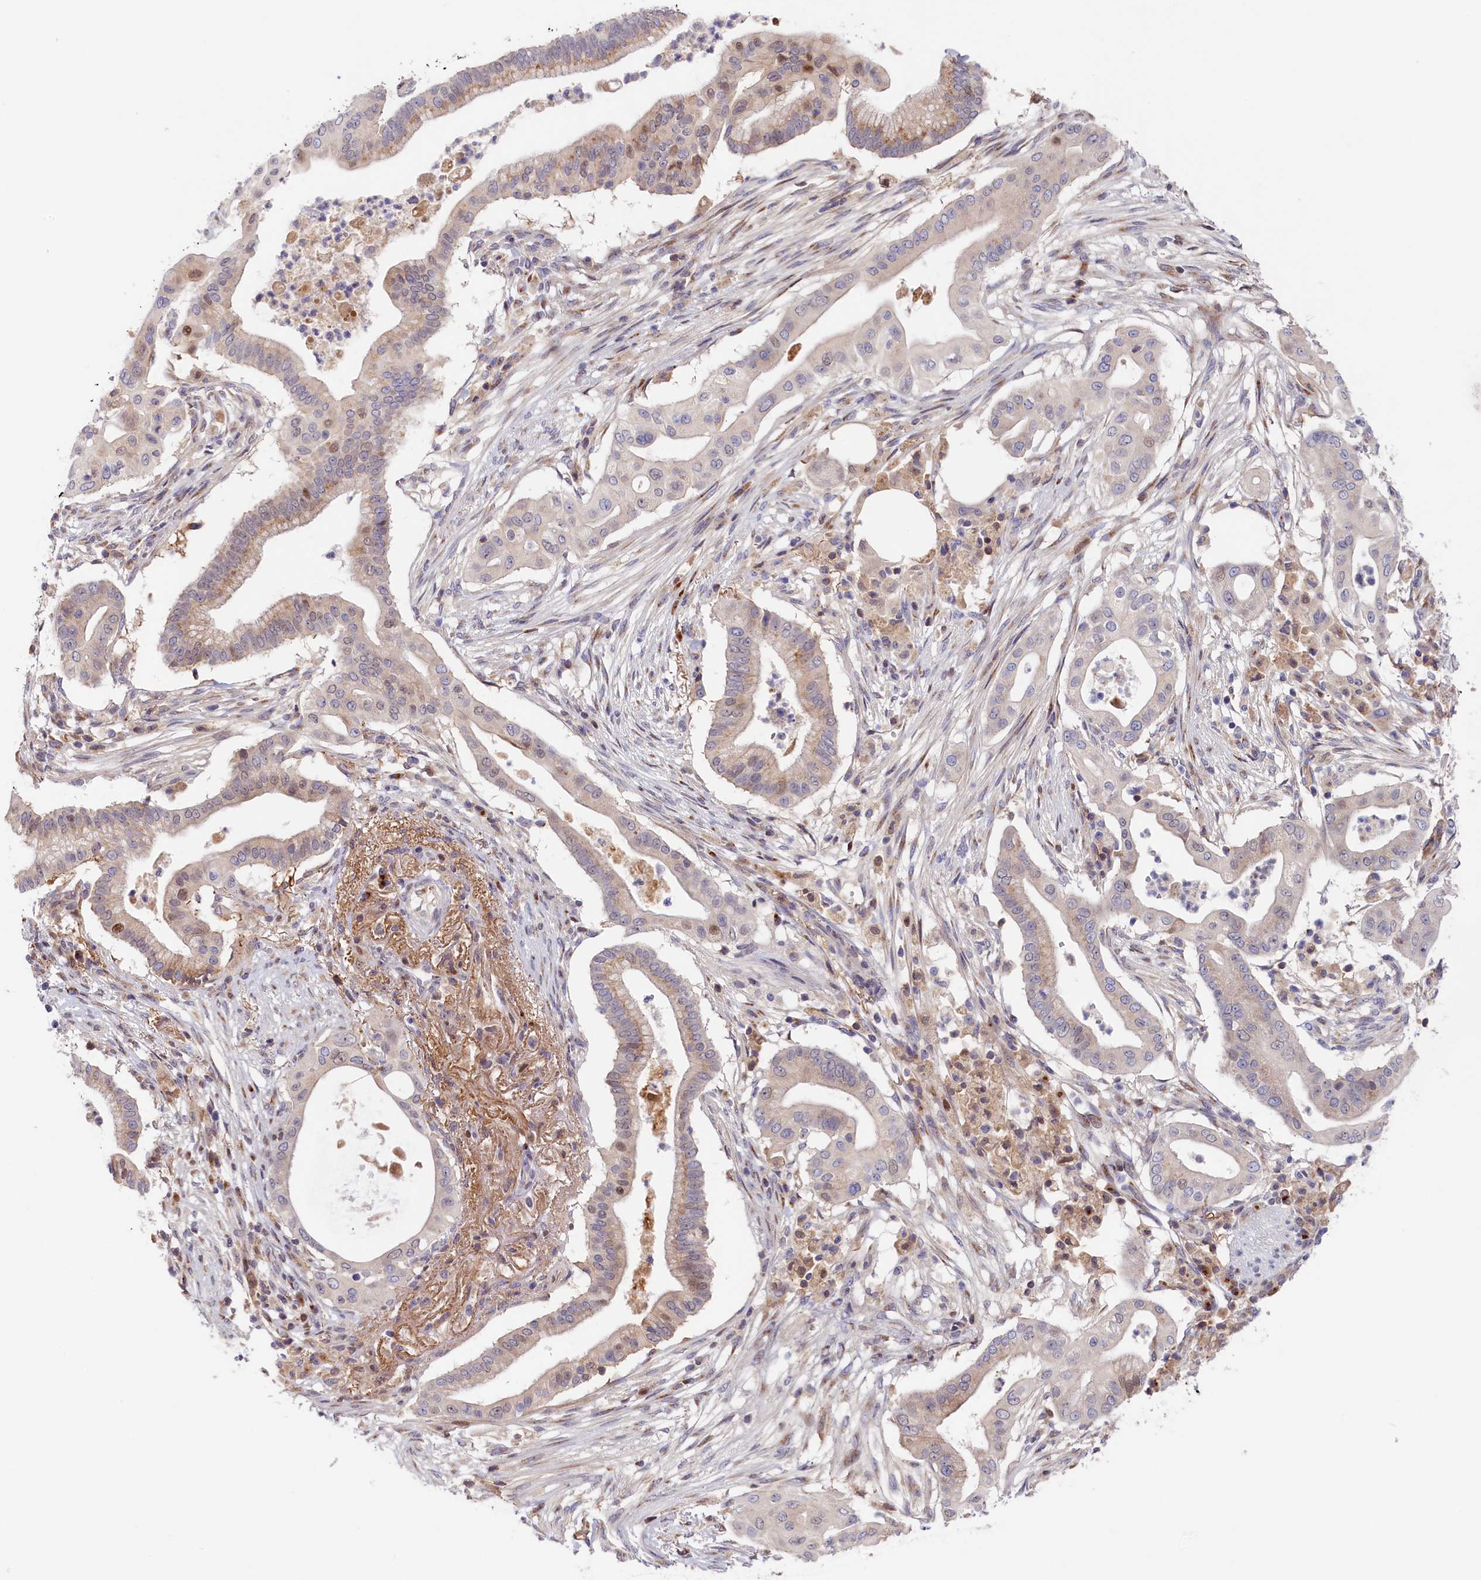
{"staining": {"intensity": "weak", "quantity": "<25%", "location": "nuclear"}, "tissue": "pancreatic cancer", "cell_type": "Tumor cells", "image_type": "cancer", "snomed": [{"axis": "morphology", "description": "Adenocarcinoma, NOS"}, {"axis": "topography", "description": "Pancreas"}], "caption": "DAB immunohistochemical staining of adenocarcinoma (pancreatic) shows no significant expression in tumor cells.", "gene": "CHST12", "patient": {"sex": "male", "age": 68}}